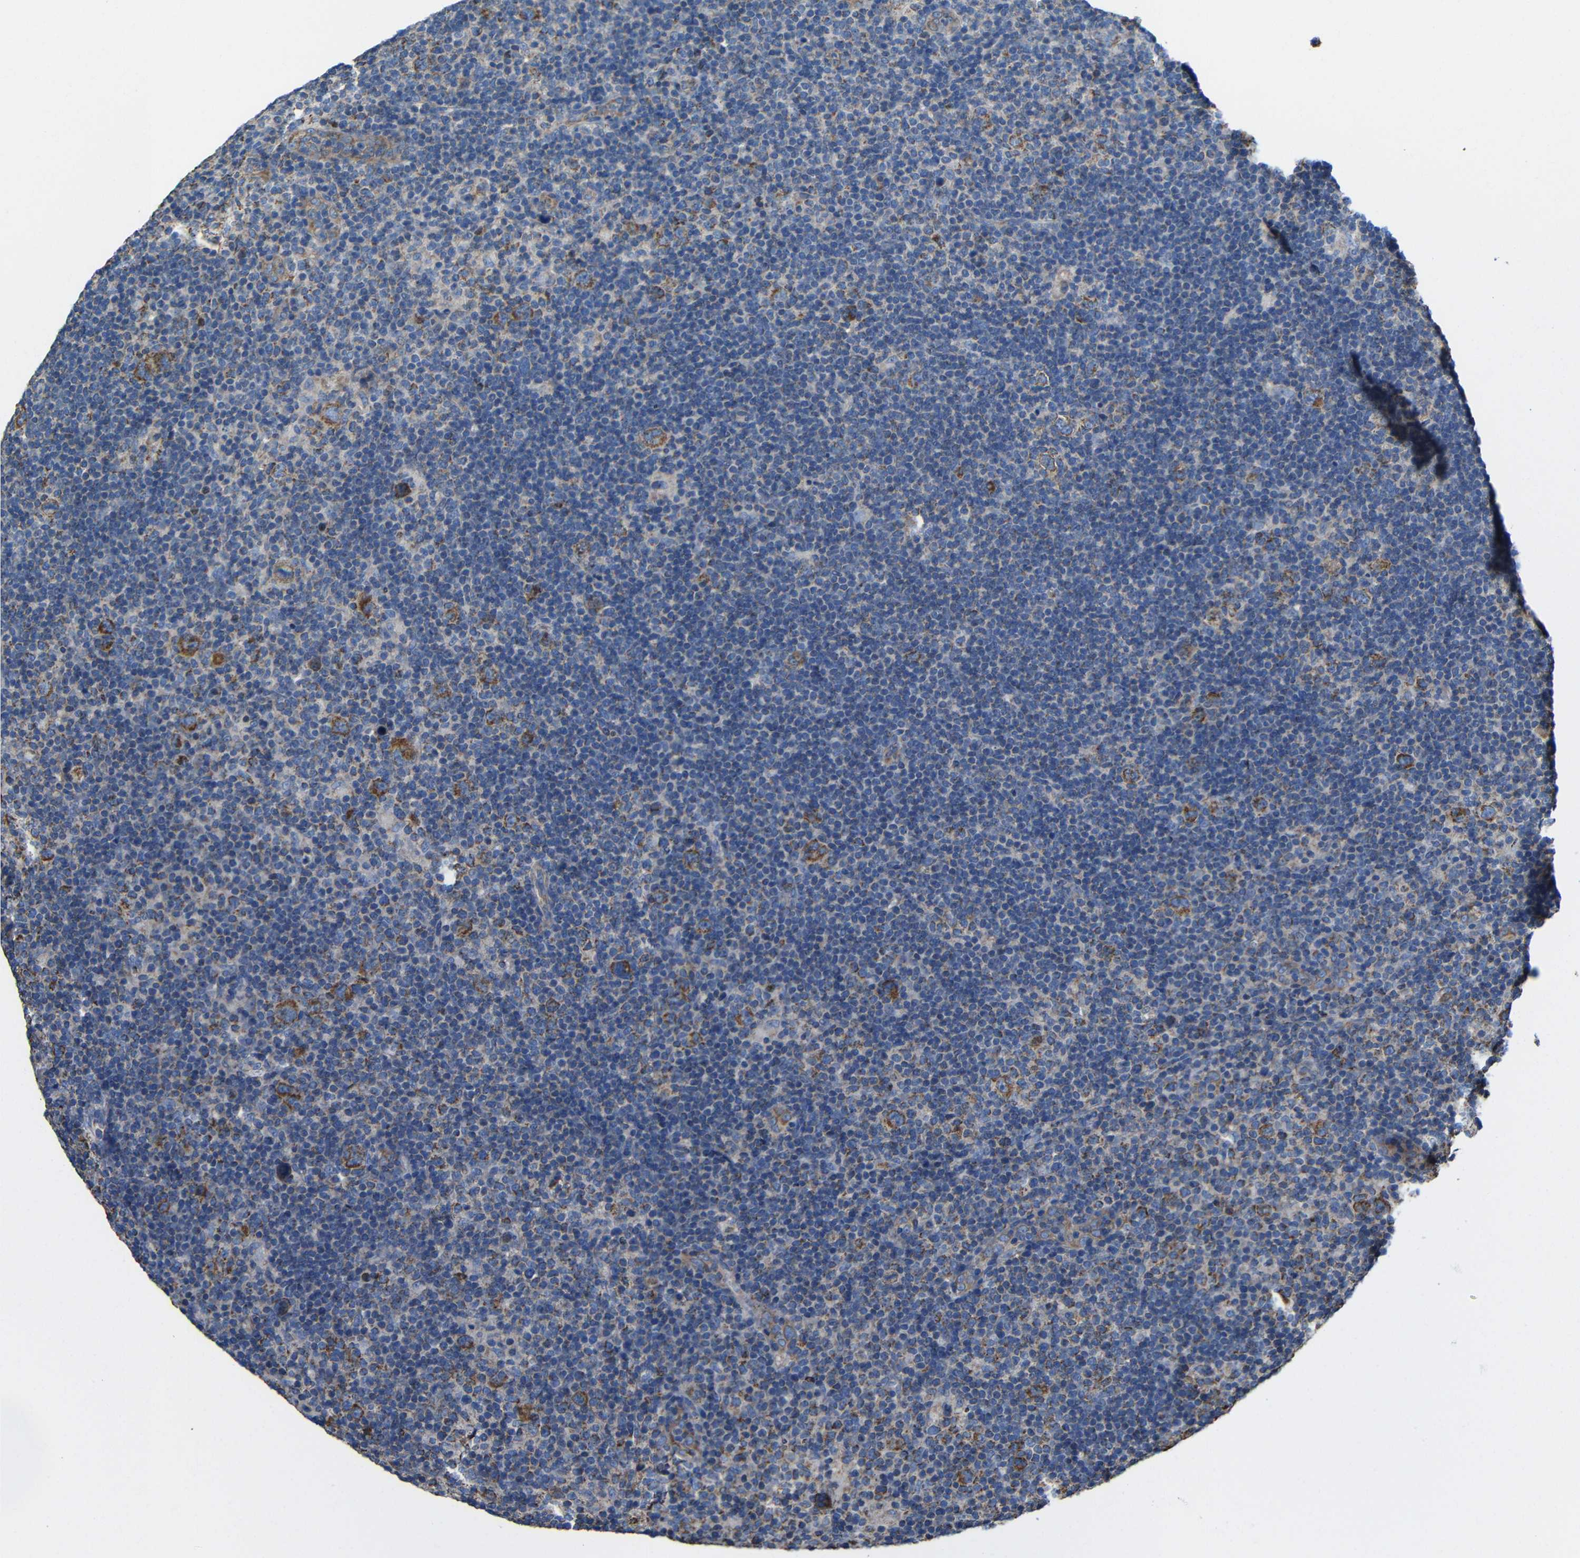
{"staining": {"intensity": "moderate", "quantity": ">75%", "location": "cytoplasmic/membranous"}, "tissue": "lymphoma", "cell_type": "Tumor cells", "image_type": "cancer", "snomed": [{"axis": "morphology", "description": "Hodgkin's disease, NOS"}, {"axis": "topography", "description": "Lymph node"}], "caption": "Hodgkin's disease stained with immunohistochemistry (IHC) displays moderate cytoplasmic/membranous positivity in about >75% of tumor cells. (DAB = brown stain, brightfield microscopy at high magnification).", "gene": "INTS6L", "patient": {"sex": "female", "age": 57}}